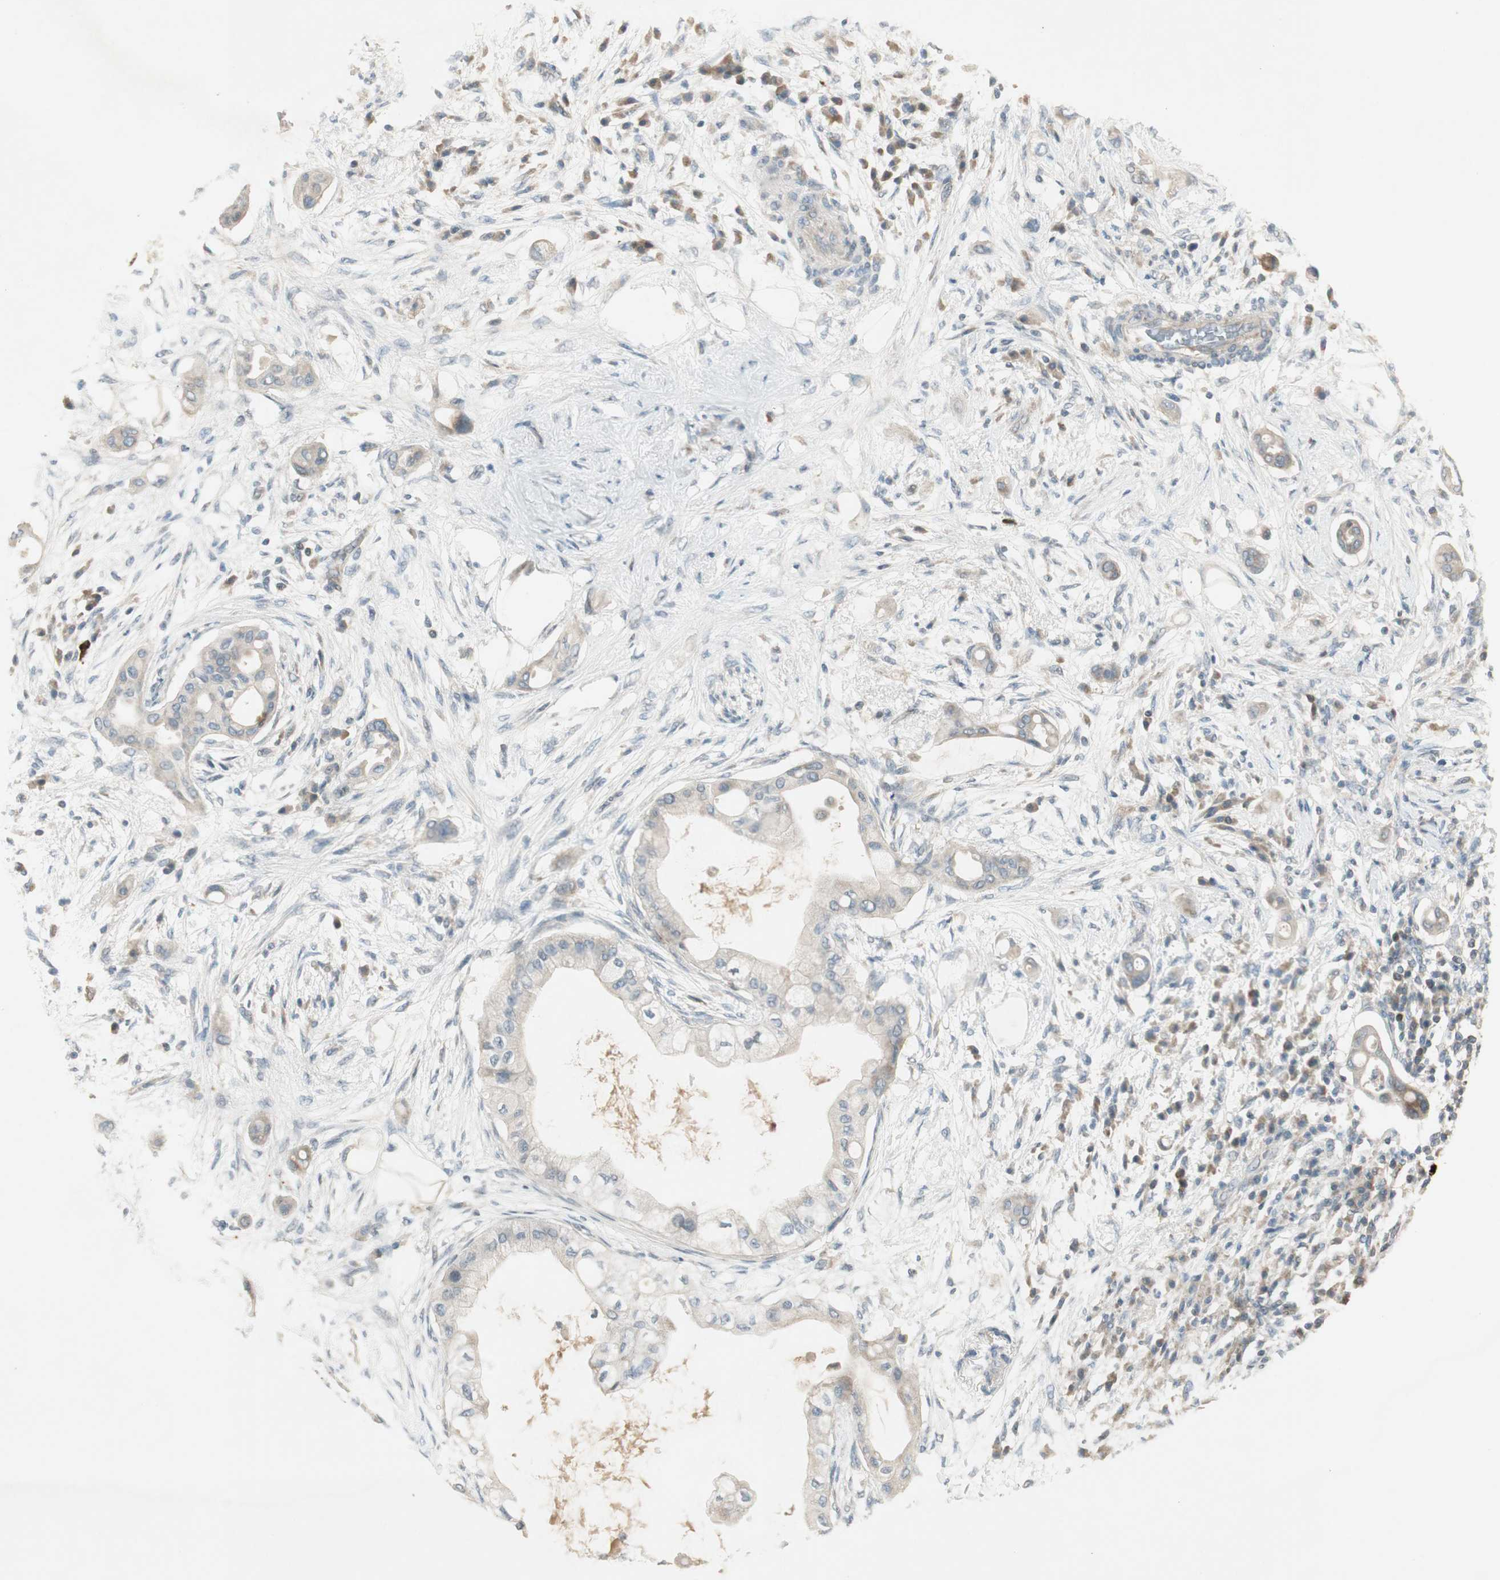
{"staining": {"intensity": "weak", "quantity": "<25%", "location": "cytoplasmic/membranous"}, "tissue": "pancreatic cancer", "cell_type": "Tumor cells", "image_type": "cancer", "snomed": [{"axis": "morphology", "description": "Adenocarcinoma, NOS"}, {"axis": "morphology", "description": "Adenocarcinoma, metastatic, NOS"}, {"axis": "topography", "description": "Lymph node"}, {"axis": "topography", "description": "Pancreas"}, {"axis": "topography", "description": "Duodenum"}], "caption": "Immunohistochemistry histopathology image of metastatic adenocarcinoma (pancreatic) stained for a protein (brown), which demonstrates no positivity in tumor cells.", "gene": "USP2", "patient": {"sex": "female", "age": 64}}